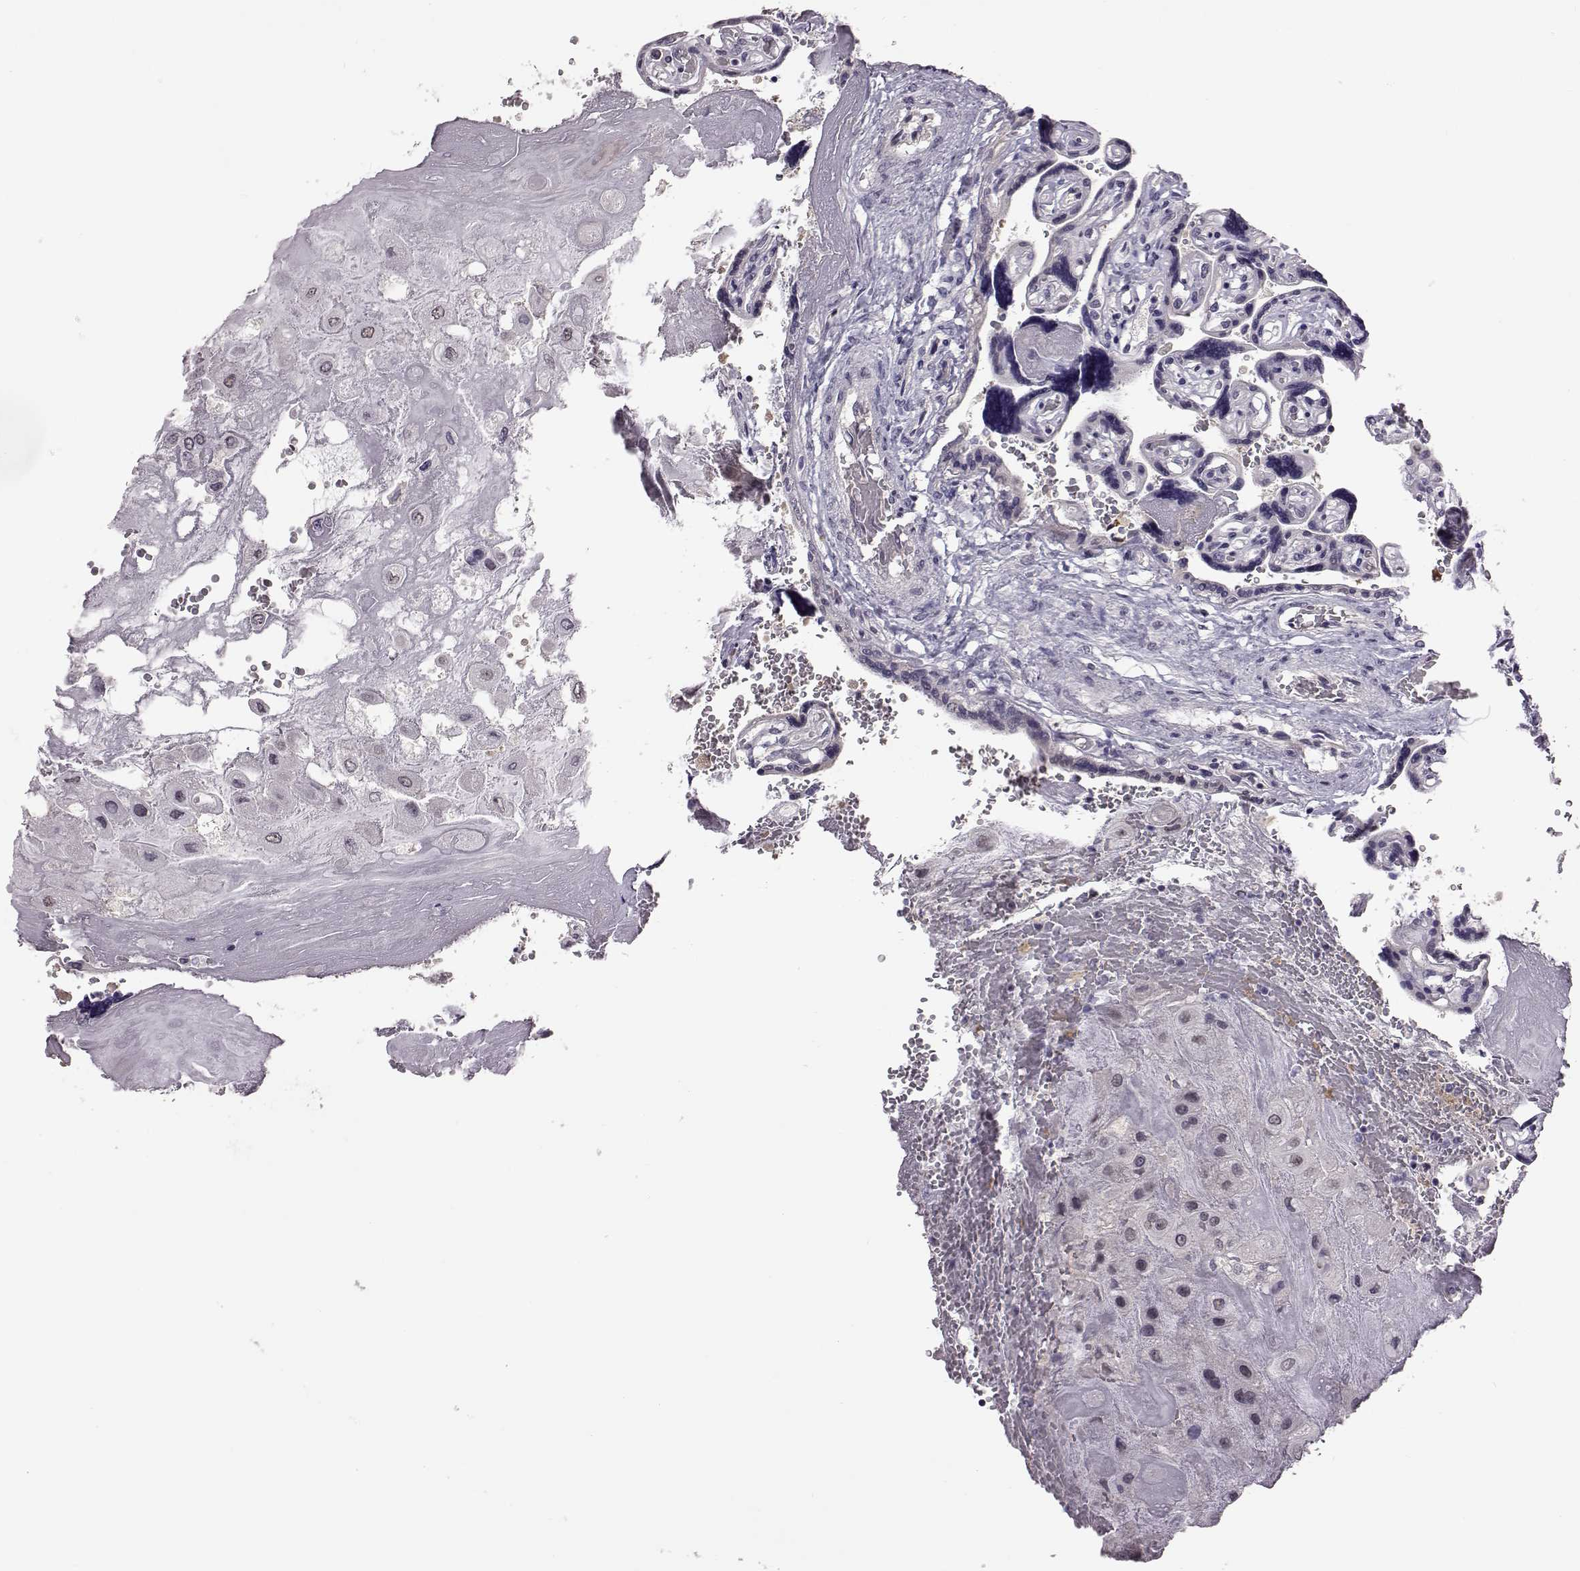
{"staining": {"intensity": "negative", "quantity": "none", "location": "none"}, "tissue": "placenta", "cell_type": "Decidual cells", "image_type": "normal", "snomed": [{"axis": "morphology", "description": "Normal tissue, NOS"}, {"axis": "topography", "description": "Placenta"}], "caption": "Immunohistochemistry of unremarkable human placenta reveals no staining in decidual cells. (DAB immunohistochemistry with hematoxylin counter stain).", "gene": "C10orf62", "patient": {"sex": "female", "age": 32}}